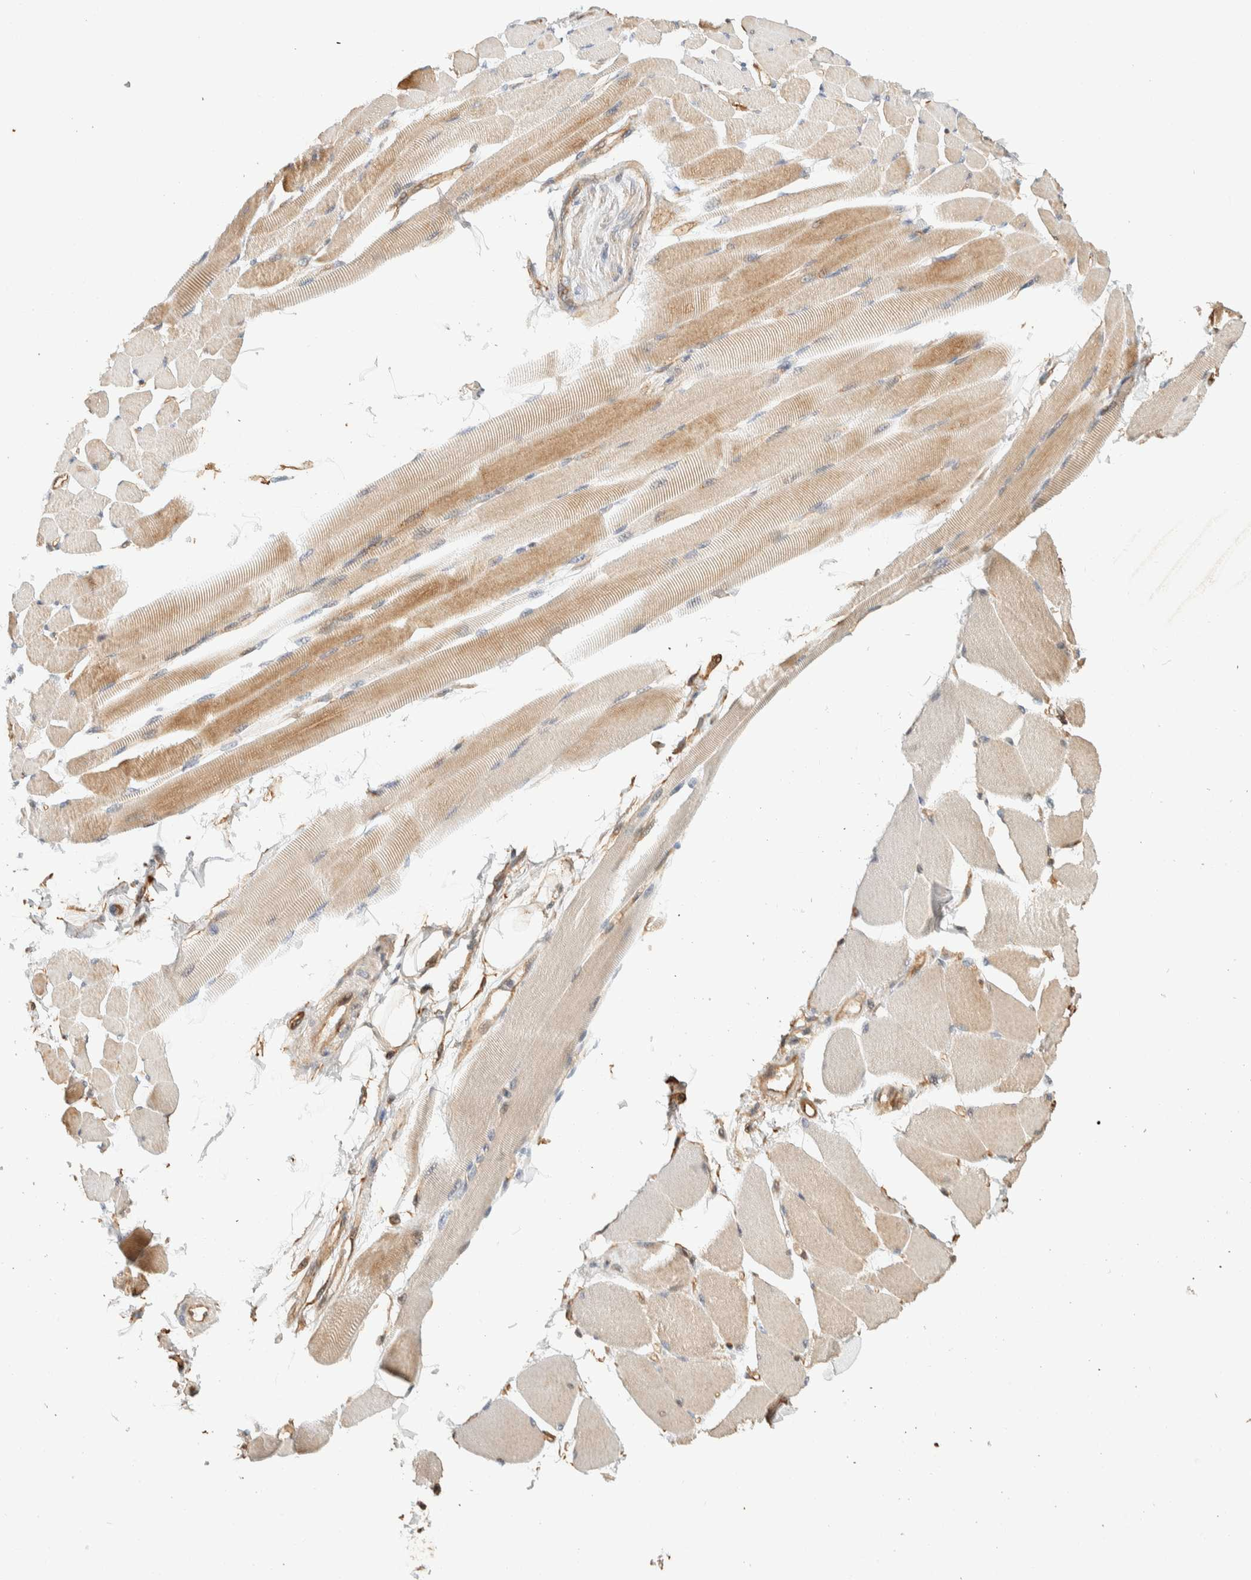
{"staining": {"intensity": "weak", "quantity": ">75%", "location": "cytoplasmic/membranous"}, "tissue": "skeletal muscle", "cell_type": "Myocytes", "image_type": "normal", "snomed": [{"axis": "morphology", "description": "Normal tissue, NOS"}, {"axis": "topography", "description": "Skeletal muscle"}, {"axis": "topography", "description": "Peripheral nerve tissue"}], "caption": "A photomicrograph of human skeletal muscle stained for a protein reveals weak cytoplasmic/membranous brown staining in myocytes. Nuclei are stained in blue.", "gene": "KIF9", "patient": {"sex": "female", "age": 84}}